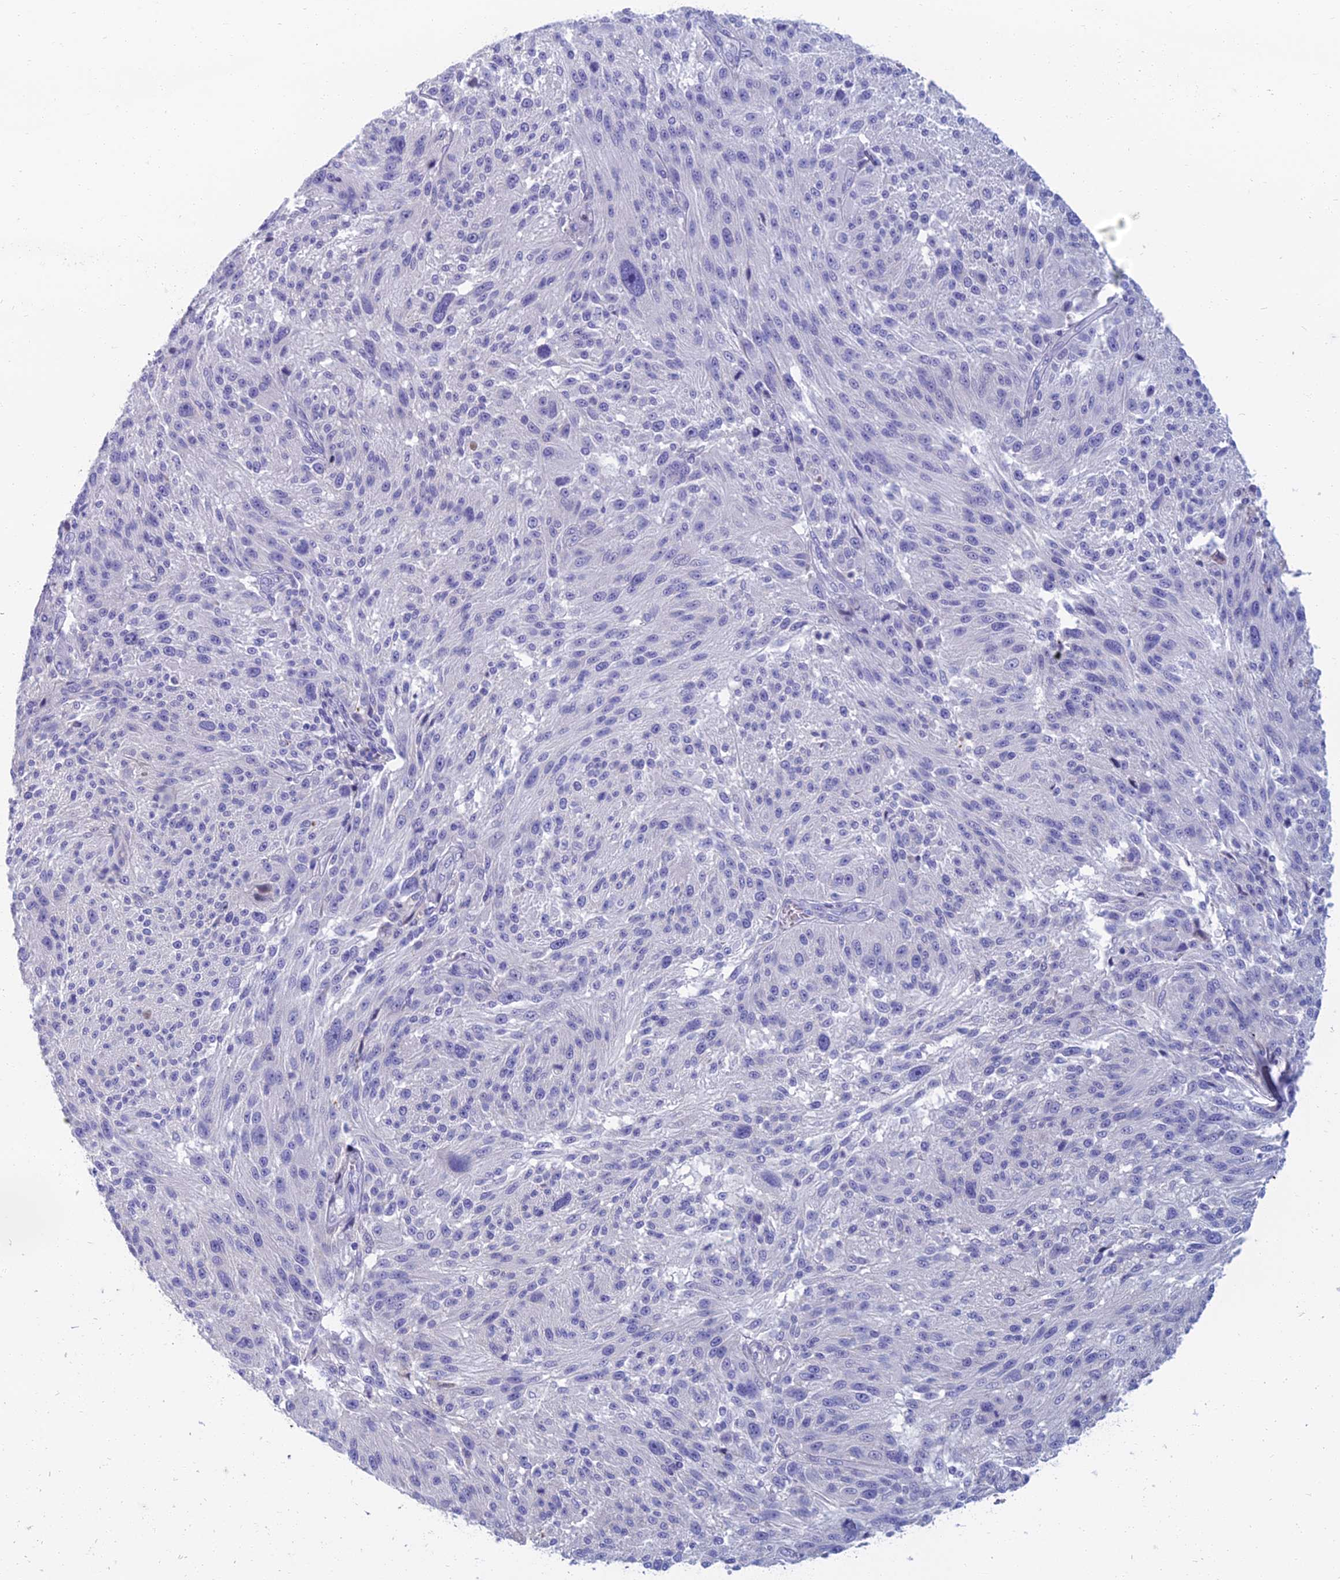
{"staining": {"intensity": "negative", "quantity": "none", "location": "none"}, "tissue": "melanoma", "cell_type": "Tumor cells", "image_type": "cancer", "snomed": [{"axis": "morphology", "description": "Malignant melanoma, NOS"}, {"axis": "topography", "description": "Skin"}], "caption": "Malignant melanoma was stained to show a protein in brown. There is no significant positivity in tumor cells.", "gene": "SPTLC3", "patient": {"sex": "male", "age": 53}}